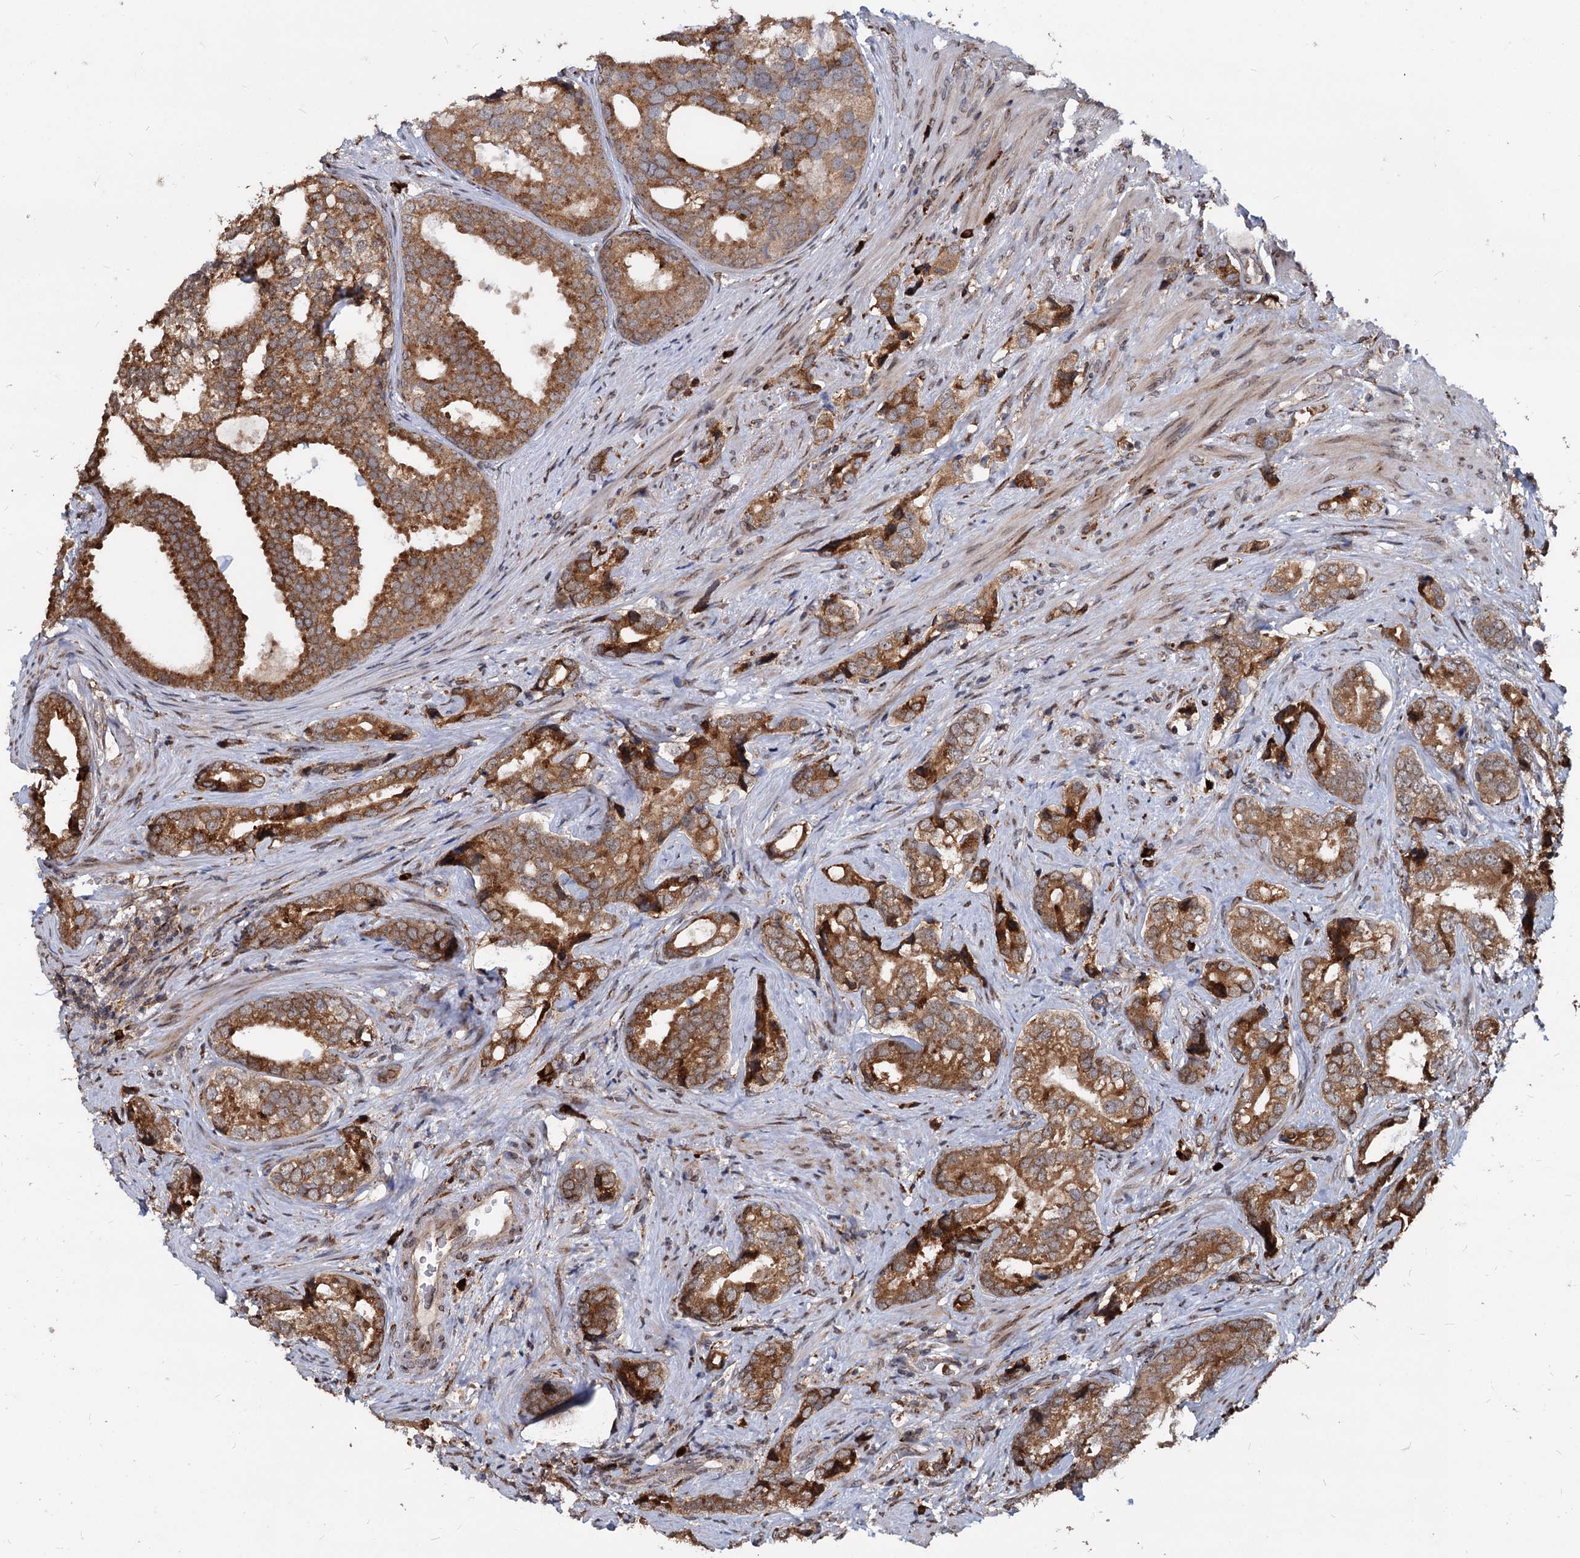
{"staining": {"intensity": "moderate", "quantity": ">75%", "location": "cytoplasmic/membranous"}, "tissue": "prostate cancer", "cell_type": "Tumor cells", "image_type": "cancer", "snomed": [{"axis": "morphology", "description": "Adenocarcinoma, High grade"}, {"axis": "topography", "description": "Prostate"}], "caption": "Approximately >75% of tumor cells in prostate adenocarcinoma (high-grade) exhibit moderate cytoplasmic/membranous protein expression as visualized by brown immunohistochemical staining.", "gene": "SAAL1", "patient": {"sex": "male", "age": 75}}